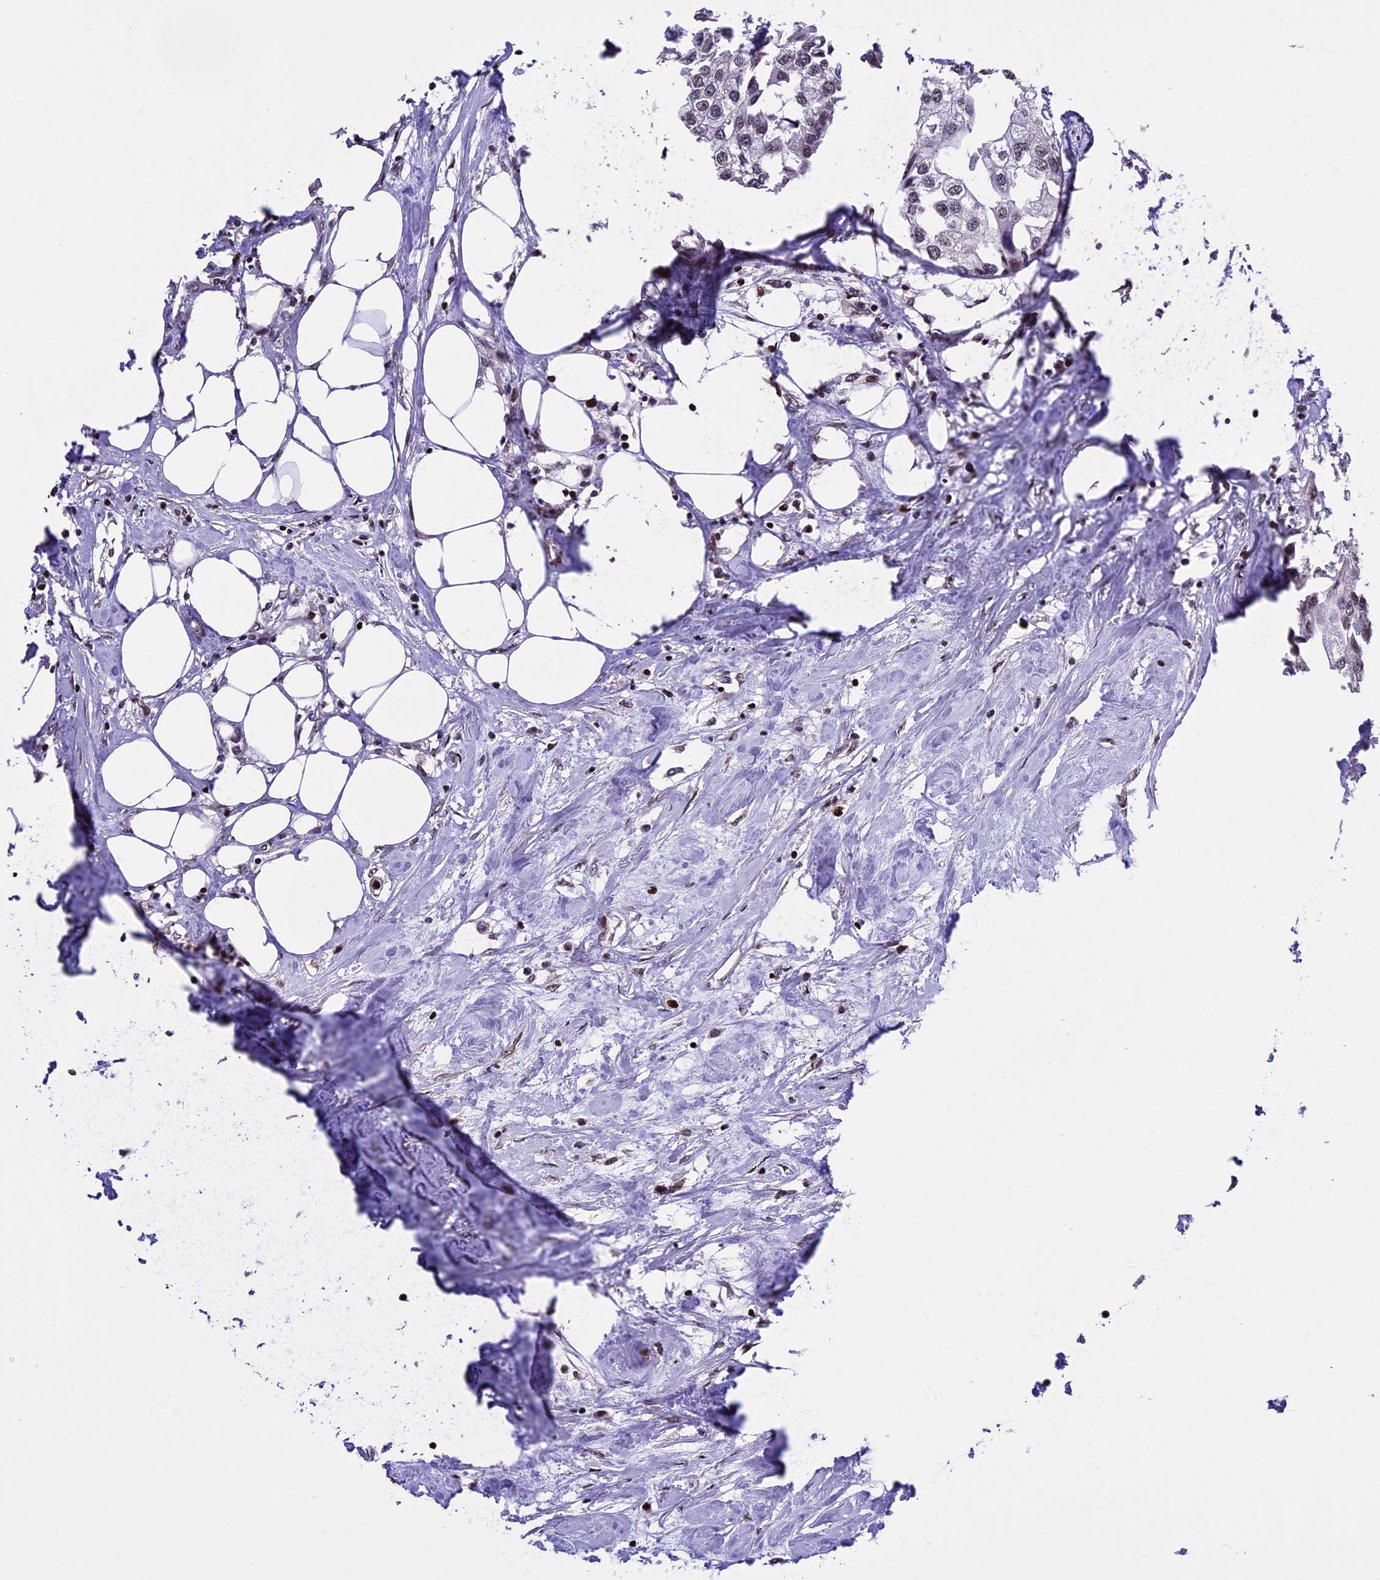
{"staining": {"intensity": "negative", "quantity": "none", "location": "none"}, "tissue": "urothelial cancer", "cell_type": "Tumor cells", "image_type": "cancer", "snomed": [{"axis": "morphology", "description": "Urothelial carcinoma, High grade"}, {"axis": "topography", "description": "Urinary bladder"}], "caption": "Image shows no protein positivity in tumor cells of urothelial cancer tissue. The staining was performed using DAB to visualize the protein expression in brown, while the nuclei were stained in blue with hematoxylin (Magnification: 20x).", "gene": "POLR3E", "patient": {"sex": "male", "age": 64}}